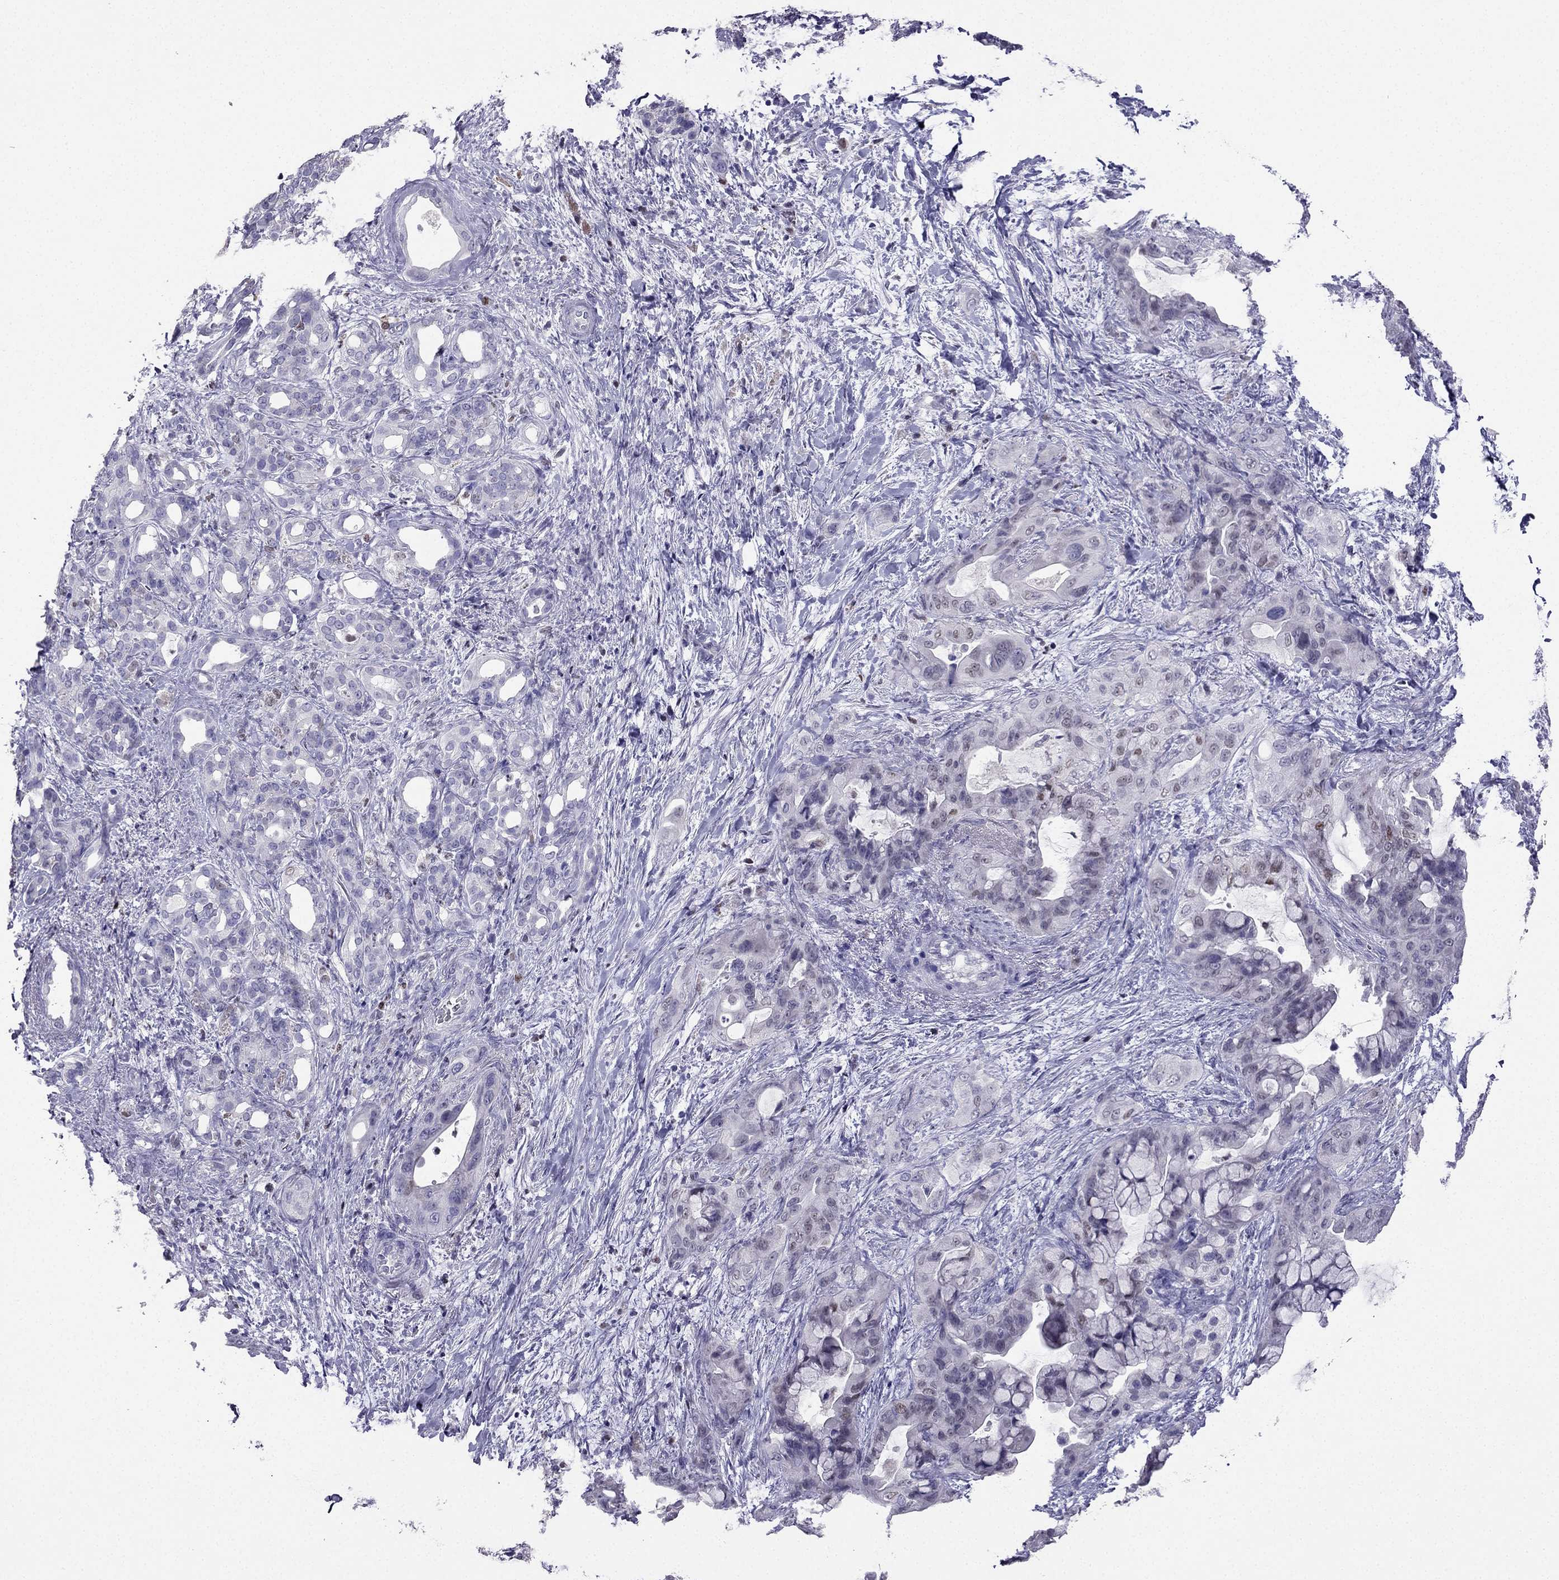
{"staining": {"intensity": "negative", "quantity": "none", "location": "none"}, "tissue": "pancreatic cancer", "cell_type": "Tumor cells", "image_type": "cancer", "snomed": [{"axis": "morphology", "description": "Adenocarcinoma, NOS"}, {"axis": "topography", "description": "Pancreas"}], "caption": "Pancreatic adenocarcinoma stained for a protein using immunohistochemistry shows no staining tumor cells.", "gene": "ARID3A", "patient": {"sex": "male", "age": 71}}